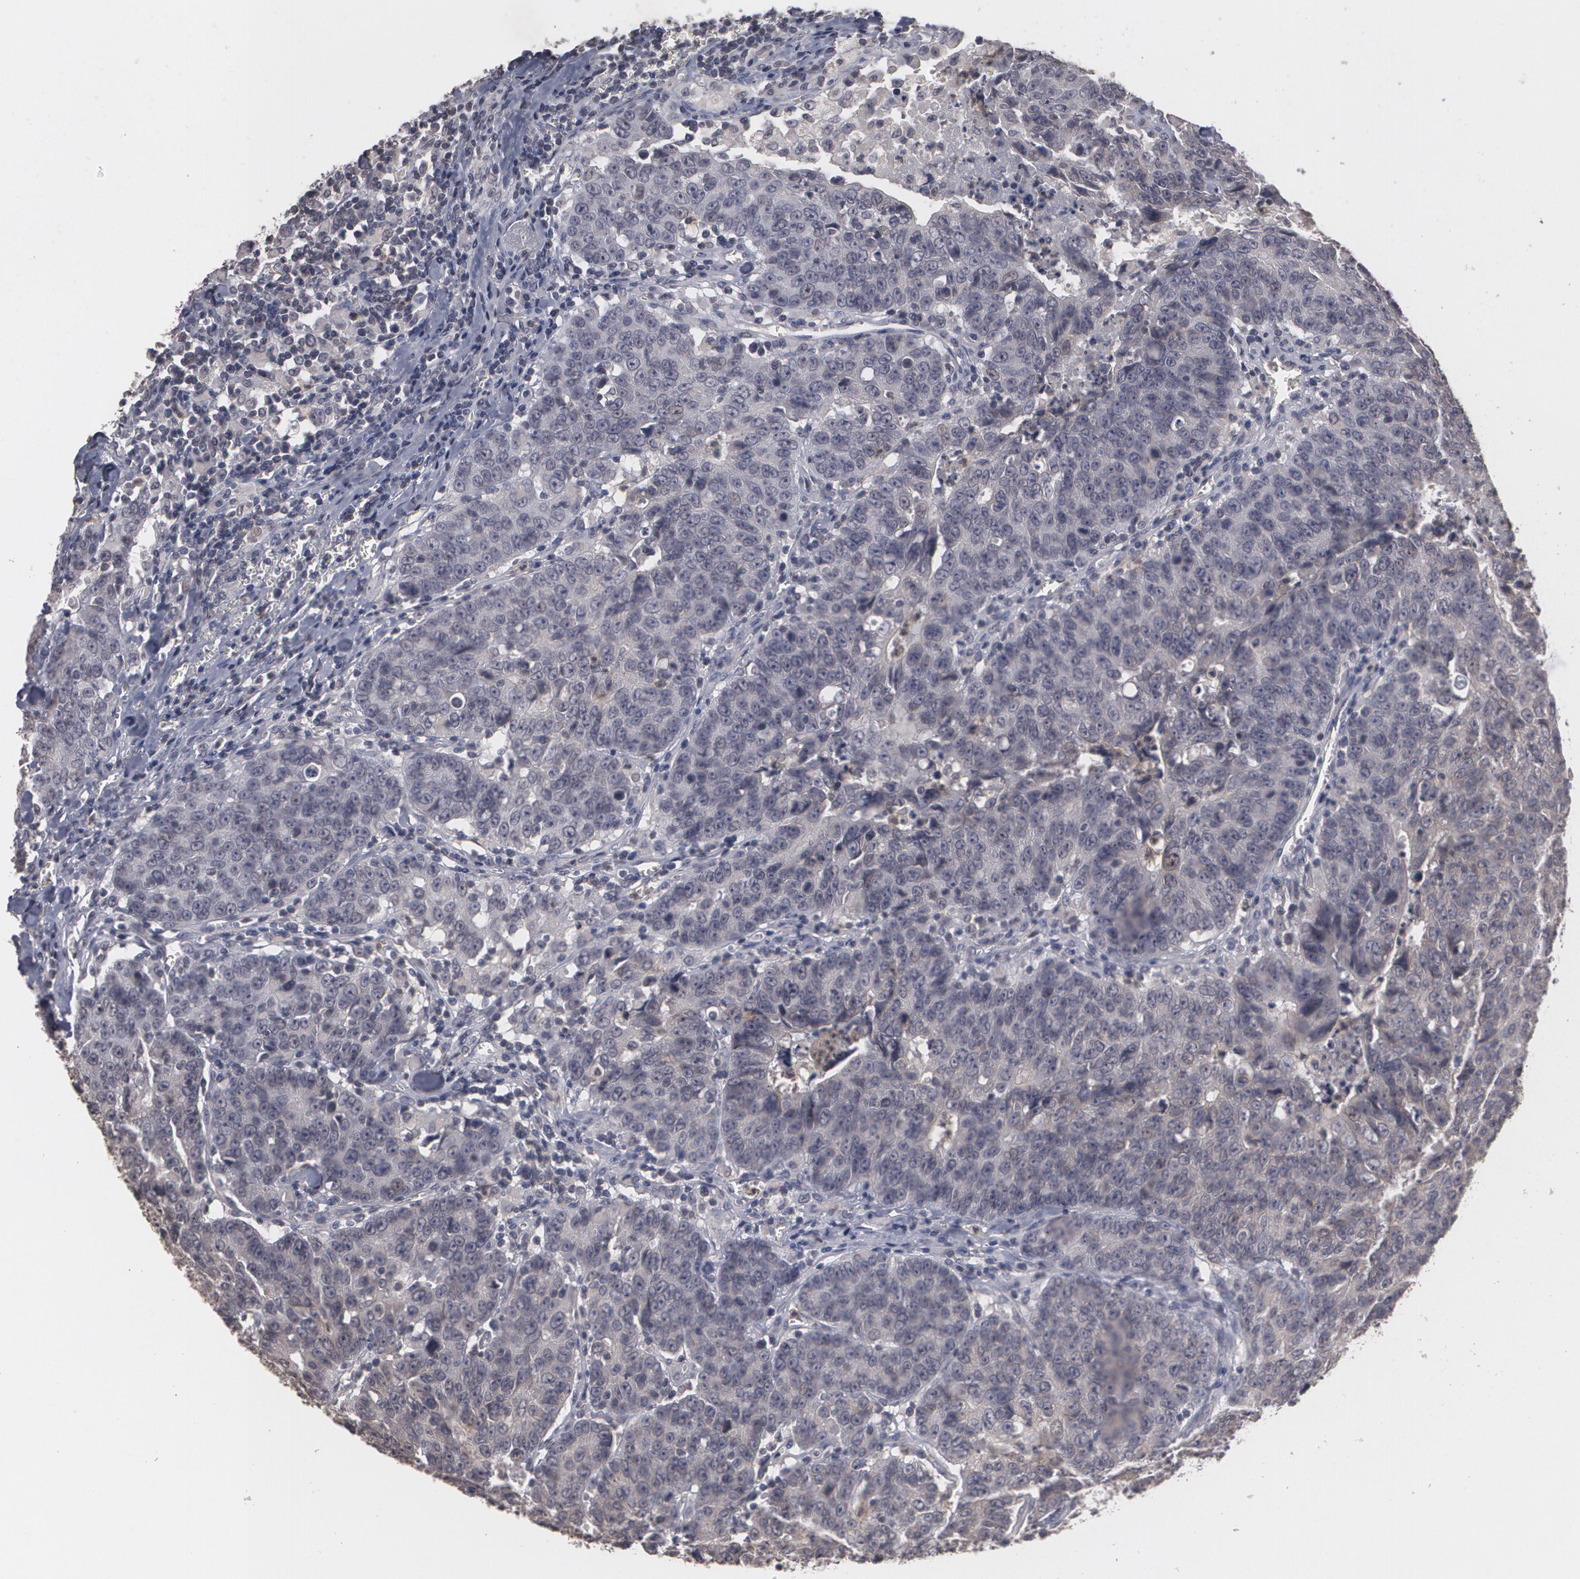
{"staining": {"intensity": "weak", "quantity": ">75%", "location": "cytoplasmic/membranous"}, "tissue": "colorectal cancer", "cell_type": "Tumor cells", "image_type": "cancer", "snomed": [{"axis": "morphology", "description": "Adenocarcinoma, NOS"}, {"axis": "topography", "description": "Colon"}], "caption": "Tumor cells display low levels of weak cytoplasmic/membranous expression in about >75% of cells in colorectal adenocarcinoma.", "gene": "ARF6", "patient": {"sex": "female", "age": 53}}